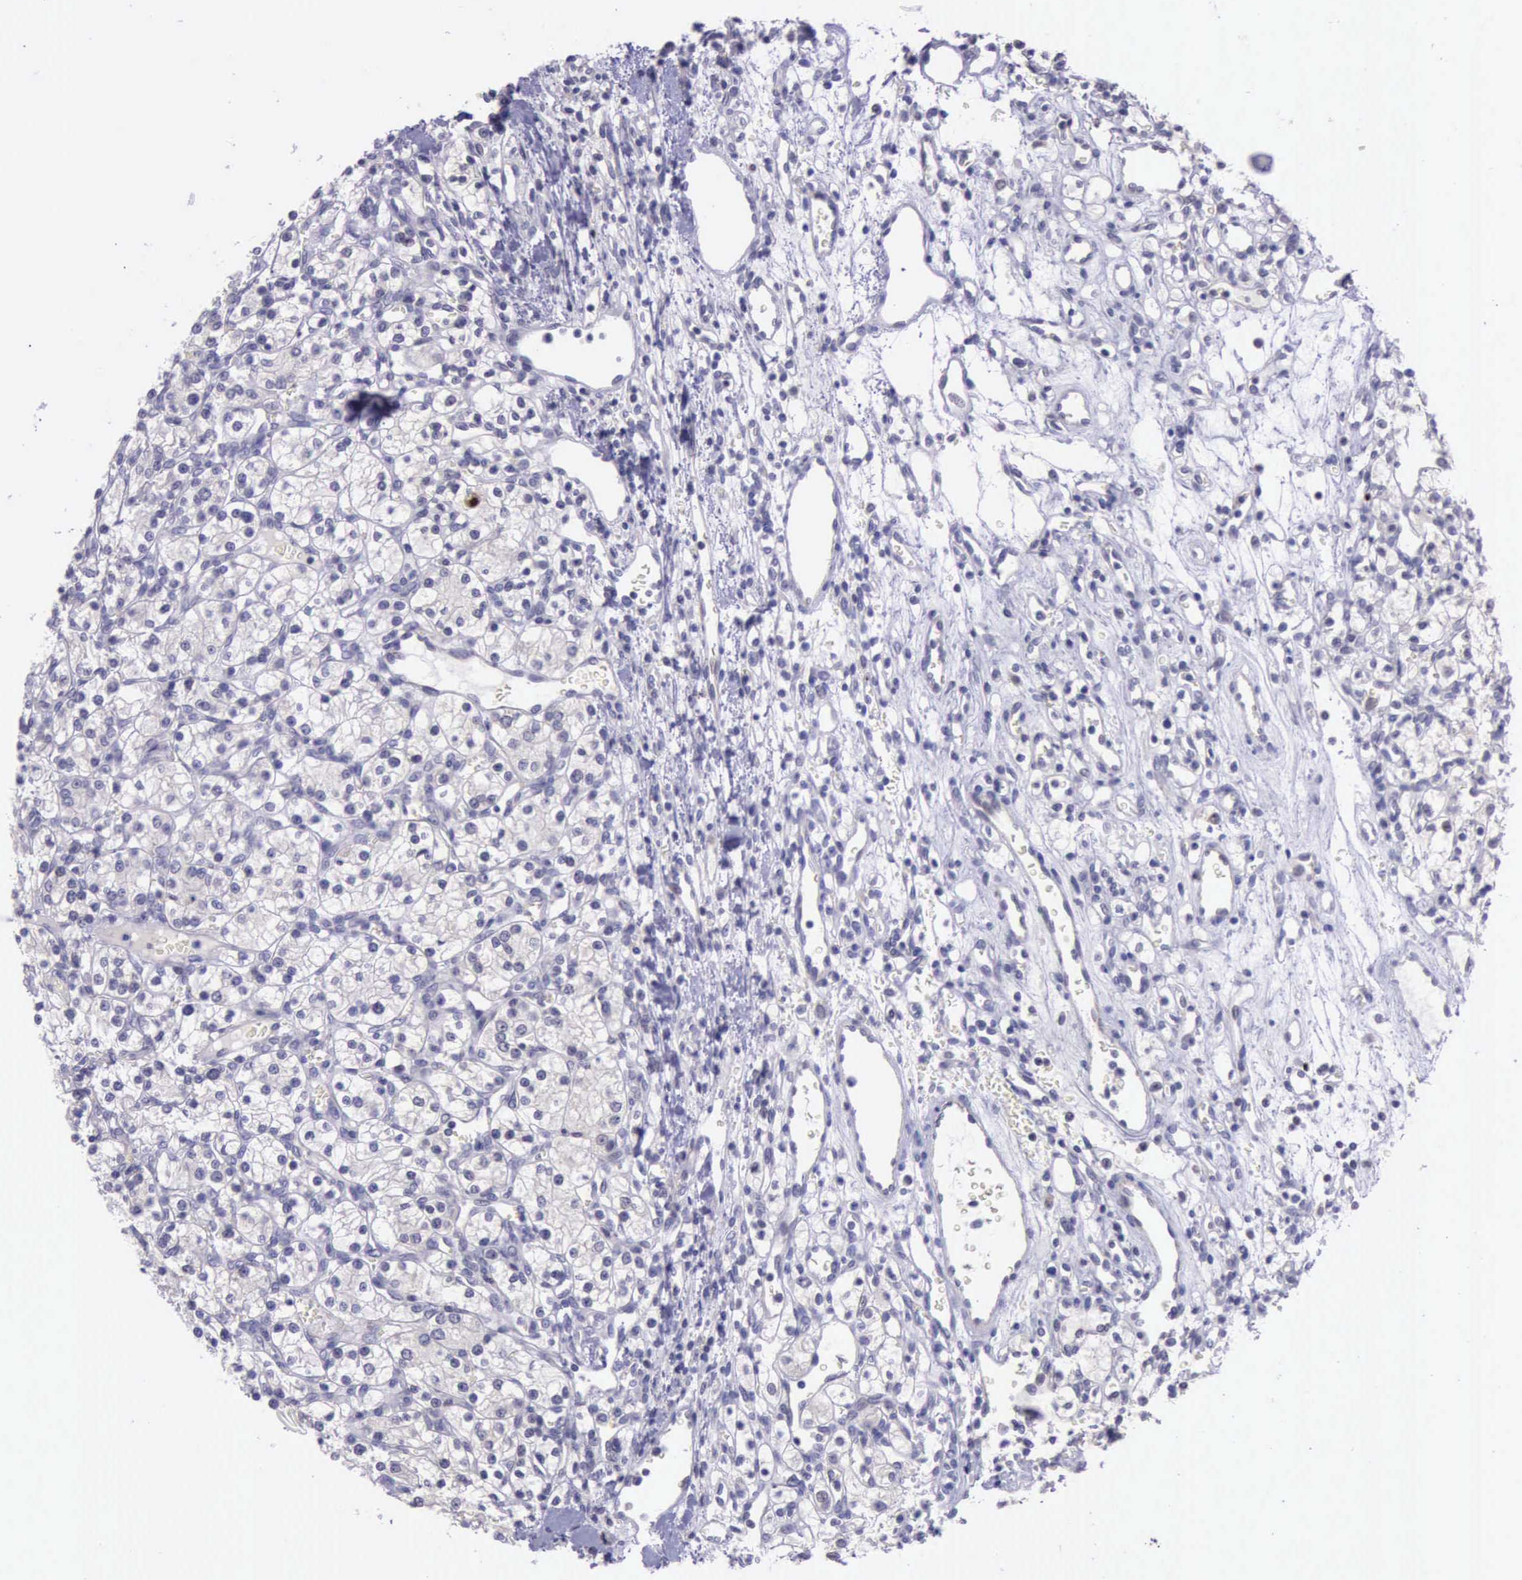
{"staining": {"intensity": "strong", "quantity": "<25%", "location": "nuclear"}, "tissue": "renal cancer", "cell_type": "Tumor cells", "image_type": "cancer", "snomed": [{"axis": "morphology", "description": "Adenocarcinoma, NOS"}, {"axis": "topography", "description": "Kidney"}], "caption": "This photomicrograph displays immunohistochemistry (IHC) staining of human renal cancer, with medium strong nuclear expression in approximately <25% of tumor cells.", "gene": "PARP1", "patient": {"sex": "female", "age": 62}}